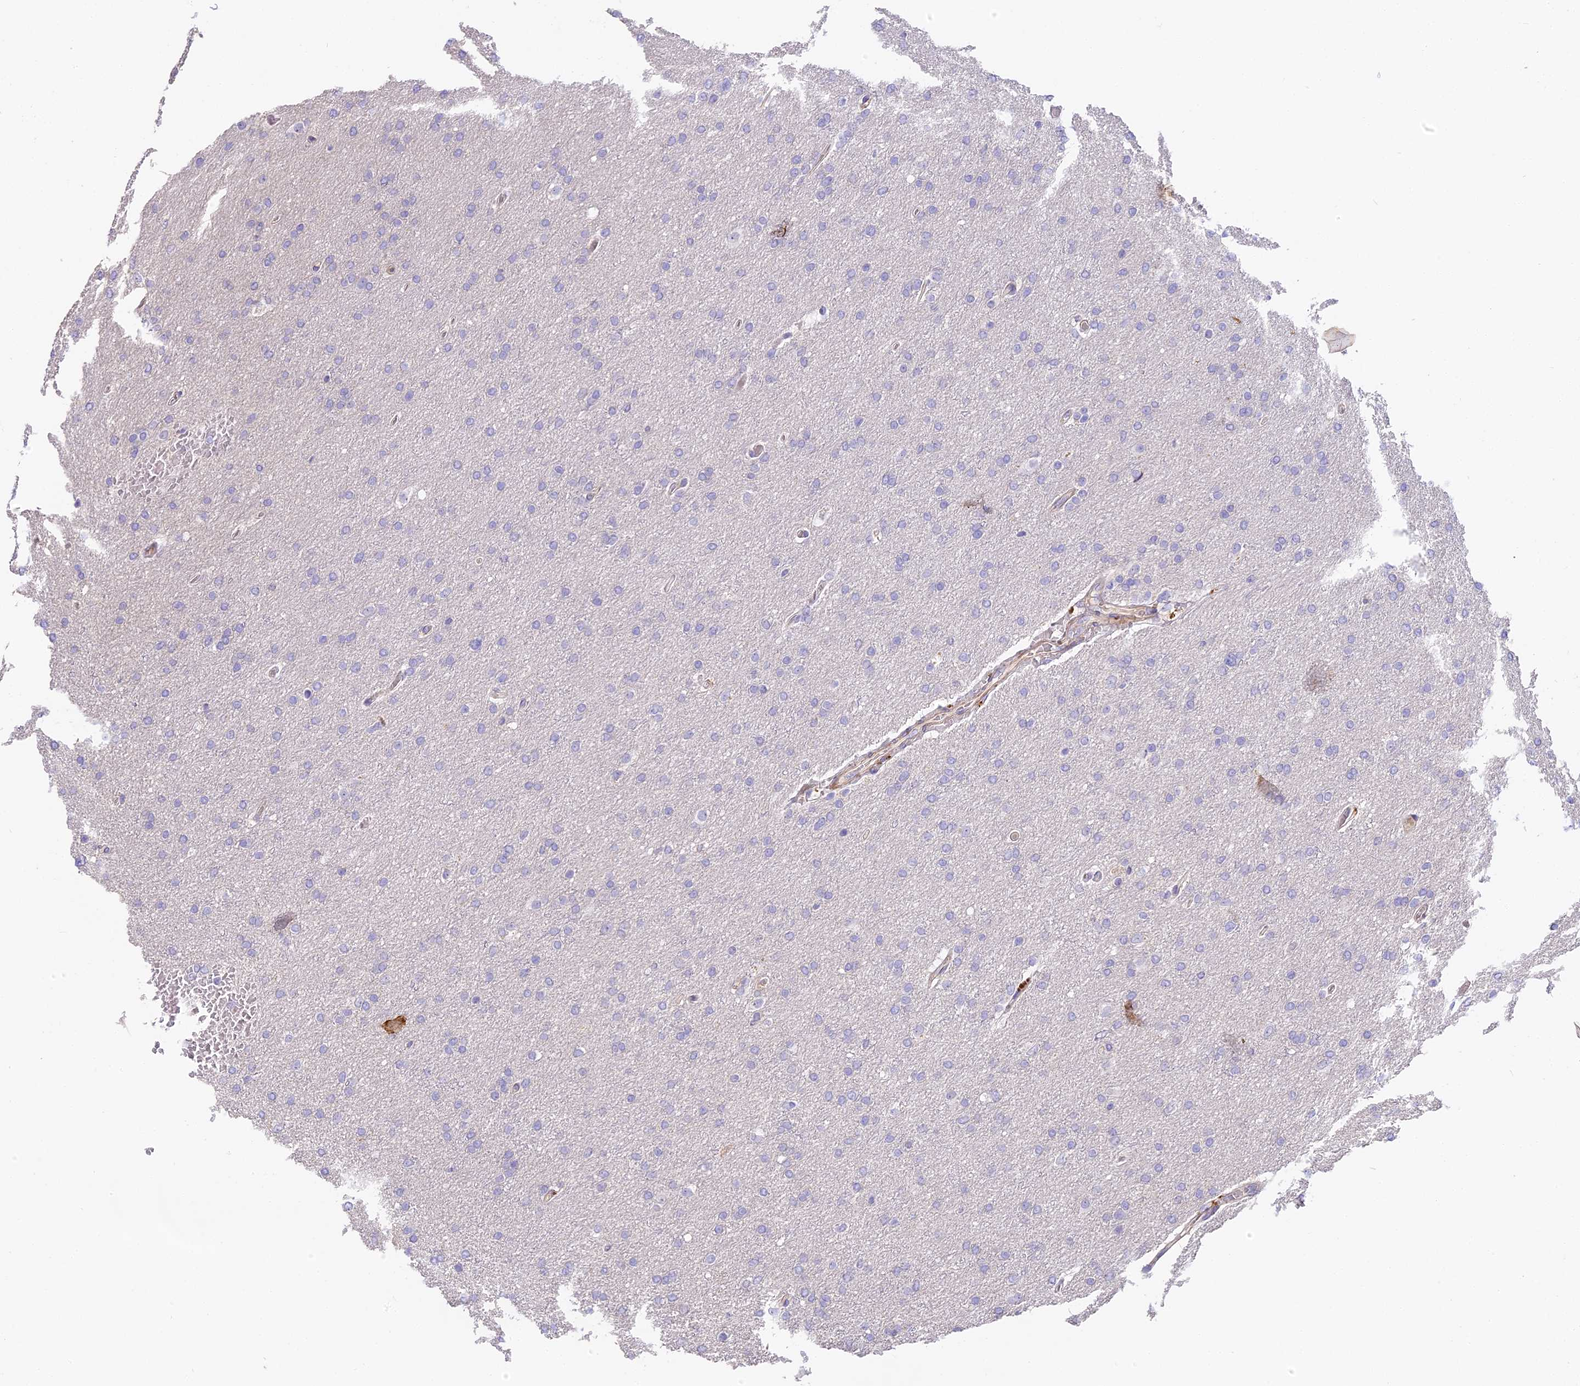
{"staining": {"intensity": "negative", "quantity": "none", "location": "none"}, "tissue": "glioma", "cell_type": "Tumor cells", "image_type": "cancer", "snomed": [{"axis": "morphology", "description": "Glioma, malignant, High grade"}, {"axis": "topography", "description": "Cerebral cortex"}], "caption": "Immunohistochemistry (IHC) of malignant glioma (high-grade) demonstrates no positivity in tumor cells. (DAB IHC with hematoxylin counter stain).", "gene": "NOD2", "patient": {"sex": "female", "age": 36}}